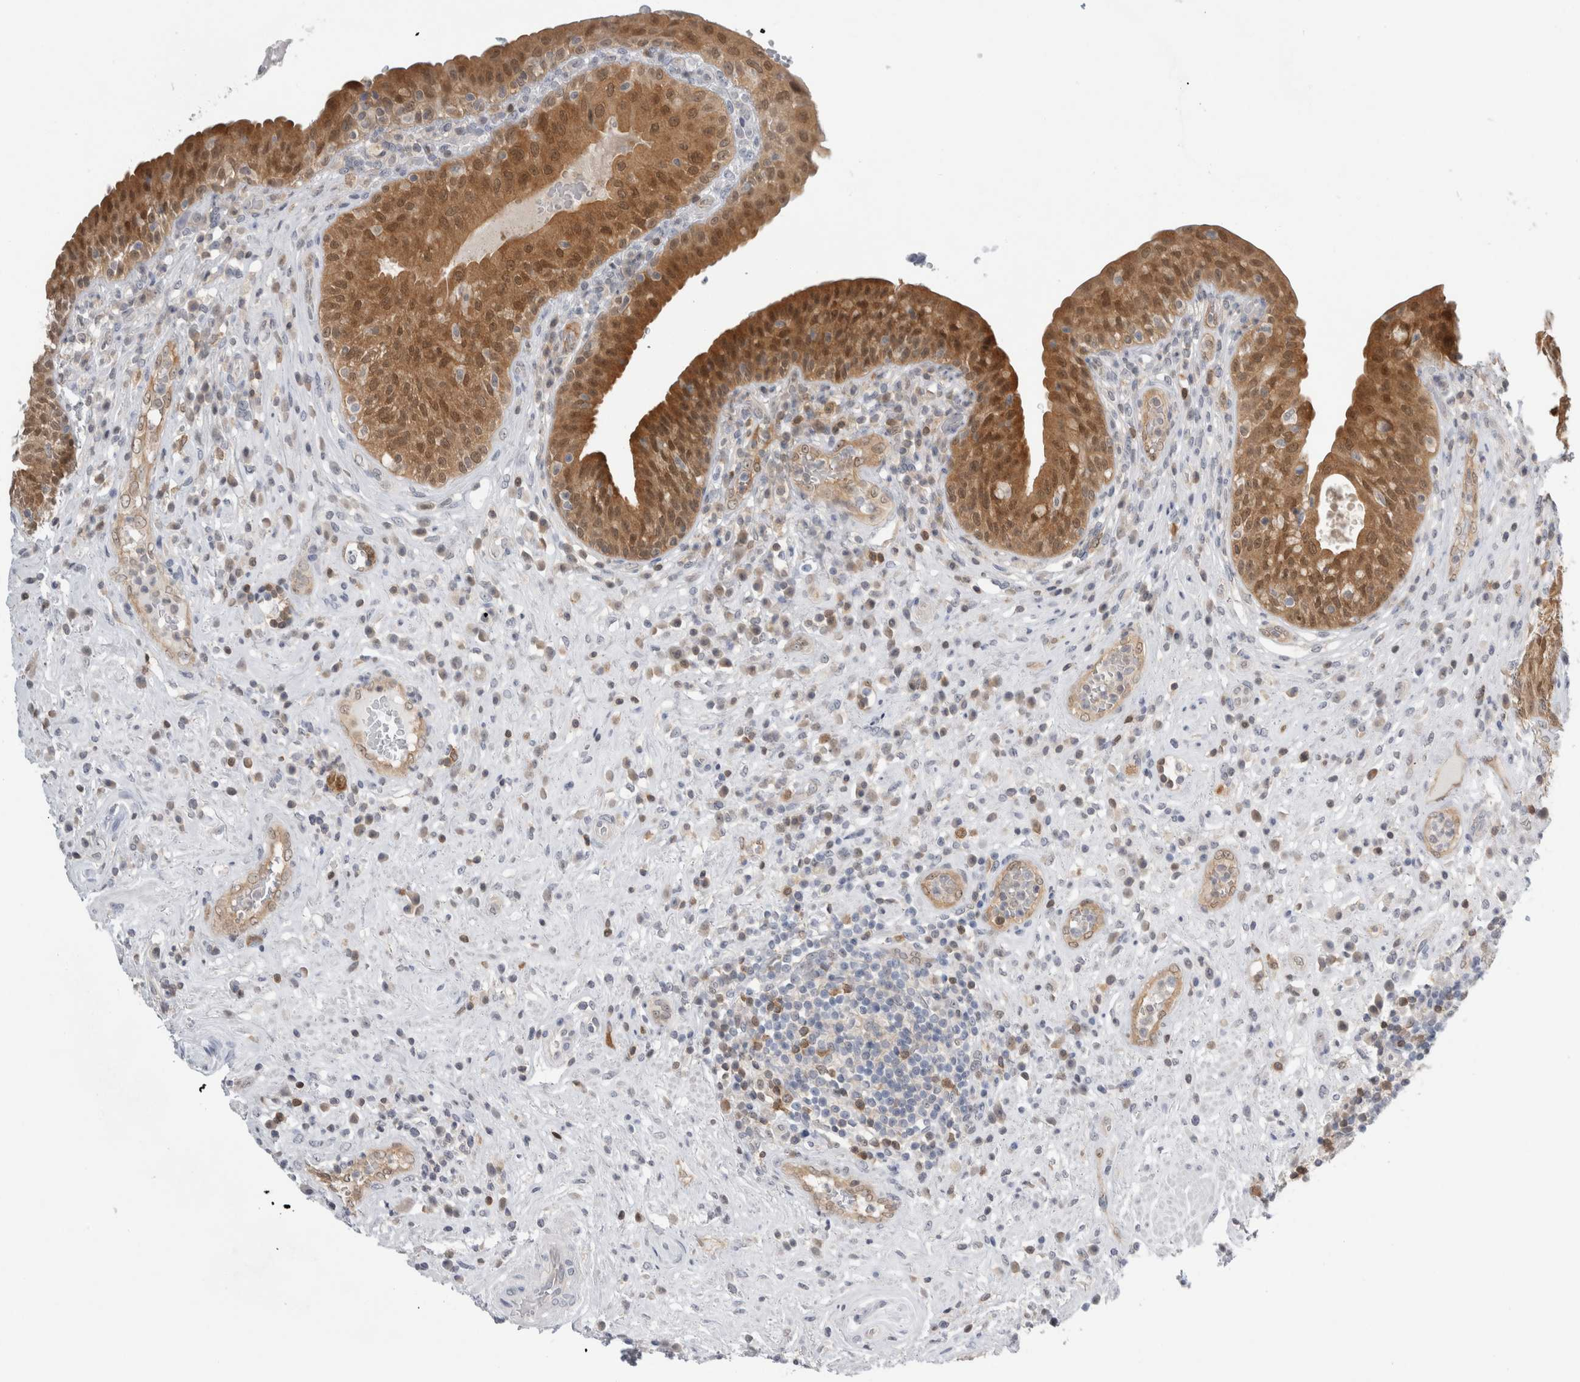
{"staining": {"intensity": "strong", "quantity": "25%-75%", "location": "cytoplasmic/membranous,nuclear"}, "tissue": "urinary bladder", "cell_type": "Urothelial cells", "image_type": "normal", "snomed": [{"axis": "morphology", "description": "Normal tissue, NOS"}, {"axis": "topography", "description": "Urinary bladder"}], "caption": "Immunohistochemistry micrograph of benign urinary bladder stained for a protein (brown), which demonstrates high levels of strong cytoplasmic/membranous,nuclear expression in about 25%-75% of urothelial cells.", "gene": "CASP6", "patient": {"sex": "female", "age": 62}}